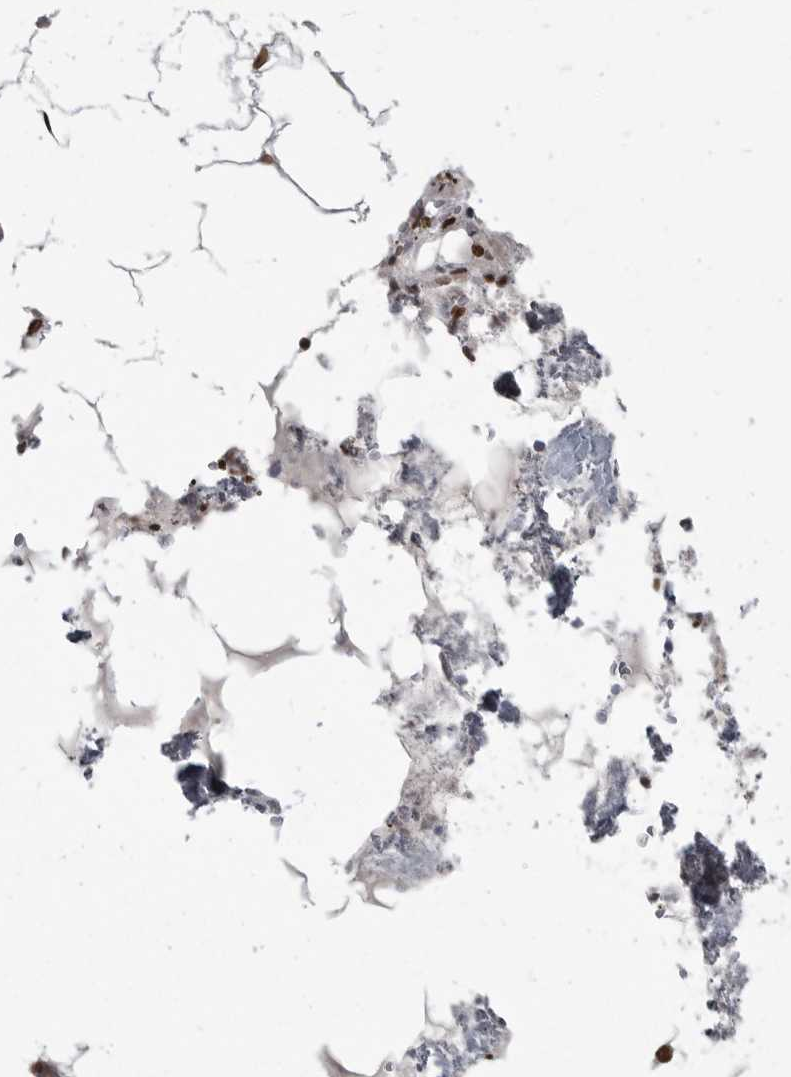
{"staining": {"intensity": "moderate", "quantity": "25%-75%", "location": "nuclear"}, "tissue": "bone marrow", "cell_type": "Hematopoietic cells", "image_type": "normal", "snomed": [{"axis": "morphology", "description": "Normal tissue, NOS"}, {"axis": "topography", "description": "Bone marrow"}], "caption": "Hematopoietic cells display medium levels of moderate nuclear expression in about 25%-75% of cells in benign bone marrow.", "gene": "YAF2", "patient": {"sex": "male", "age": 70}}